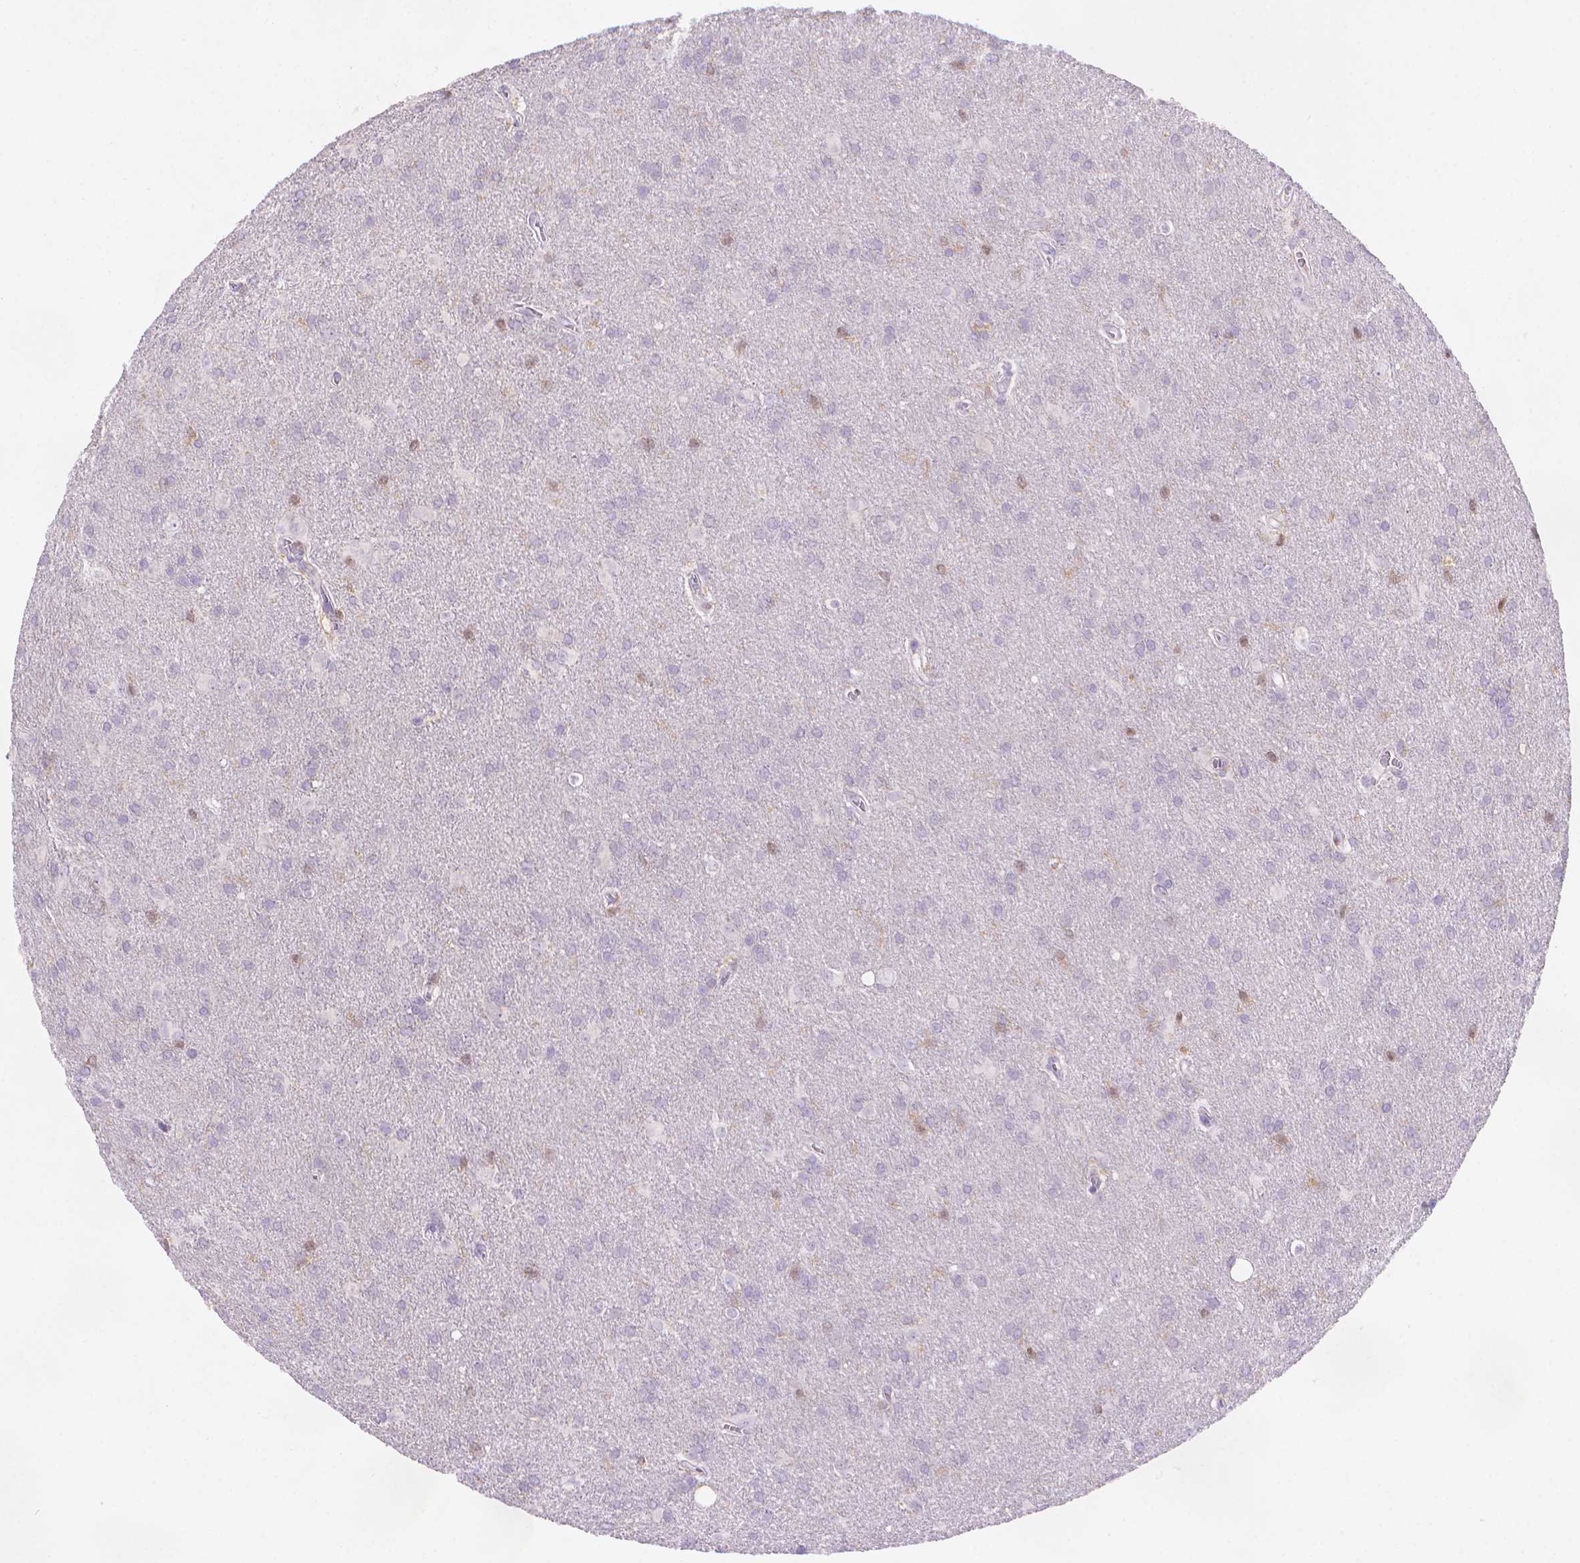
{"staining": {"intensity": "negative", "quantity": "none", "location": "none"}, "tissue": "glioma", "cell_type": "Tumor cells", "image_type": "cancer", "snomed": [{"axis": "morphology", "description": "Glioma, malignant, Low grade"}, {"axis": "topography", "description": "Brain"}], "caption": "An image of glioma stained for a protein shows no brown staining in tumor cells.", "gene": "FGD2", "patient": {"sex": "male", "age": 58}}